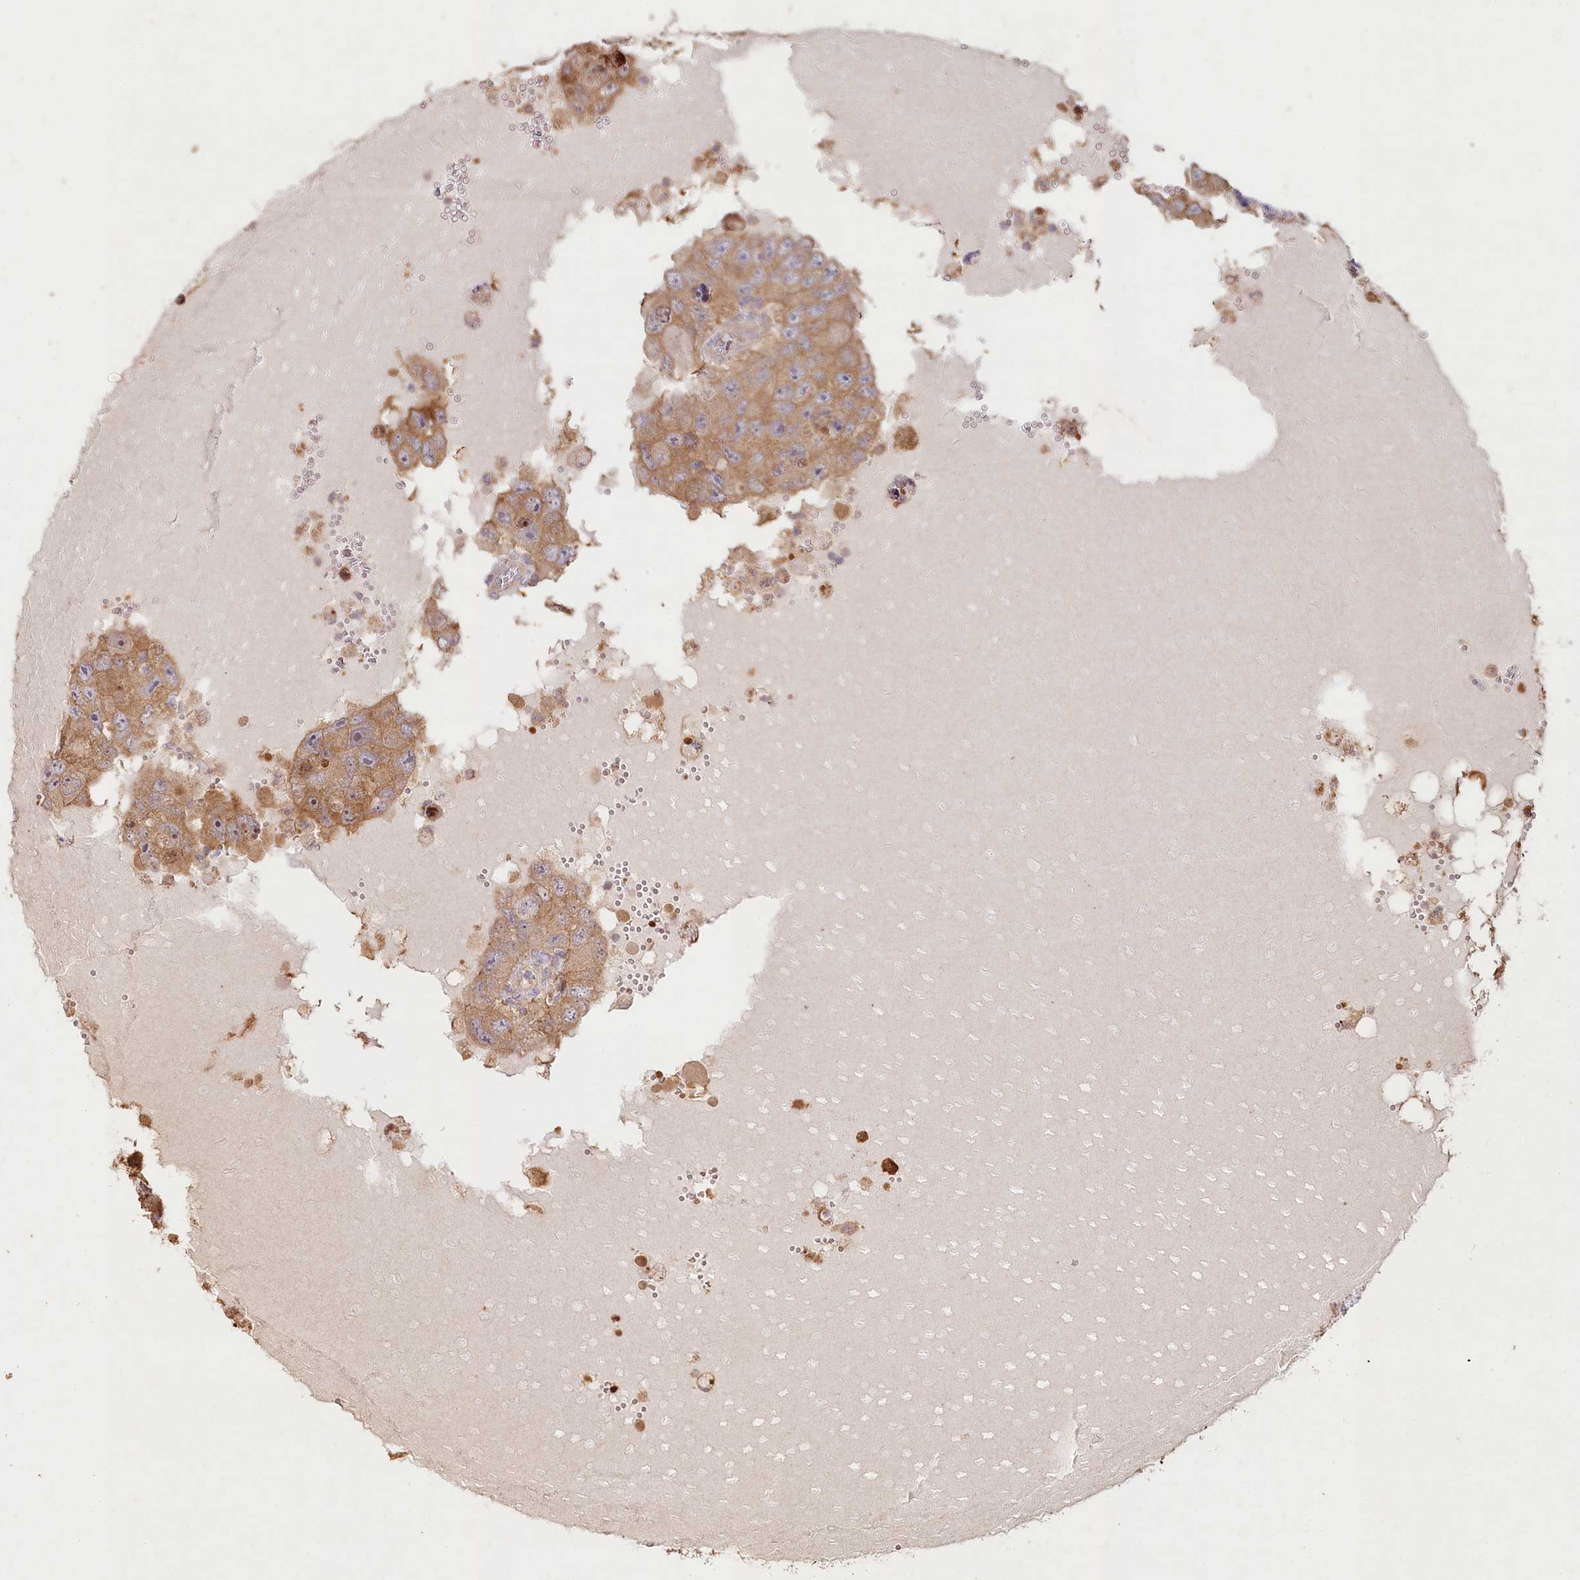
{"staining": {"intensity": "moderate", "quantity": ">75%", "location": "cytoplasmic/membranous"}, "tissue": "testis cancer", "cell_type": "Tumor cells", "image_type": "cancer", "snomed": [{"axis": "morphology", "description": "Carcinoma, Embryonal, NOS"}, {"axis": "topography", "description": "Testis"}], "caption": "Protein expression analysis of testis embryonal carcinoma demonstrates moderate cytoplasmic/membranous positivity in about >75% of tumor cells.", "gene": "HAL", "patient": {"sex": "male", "age": 26}}